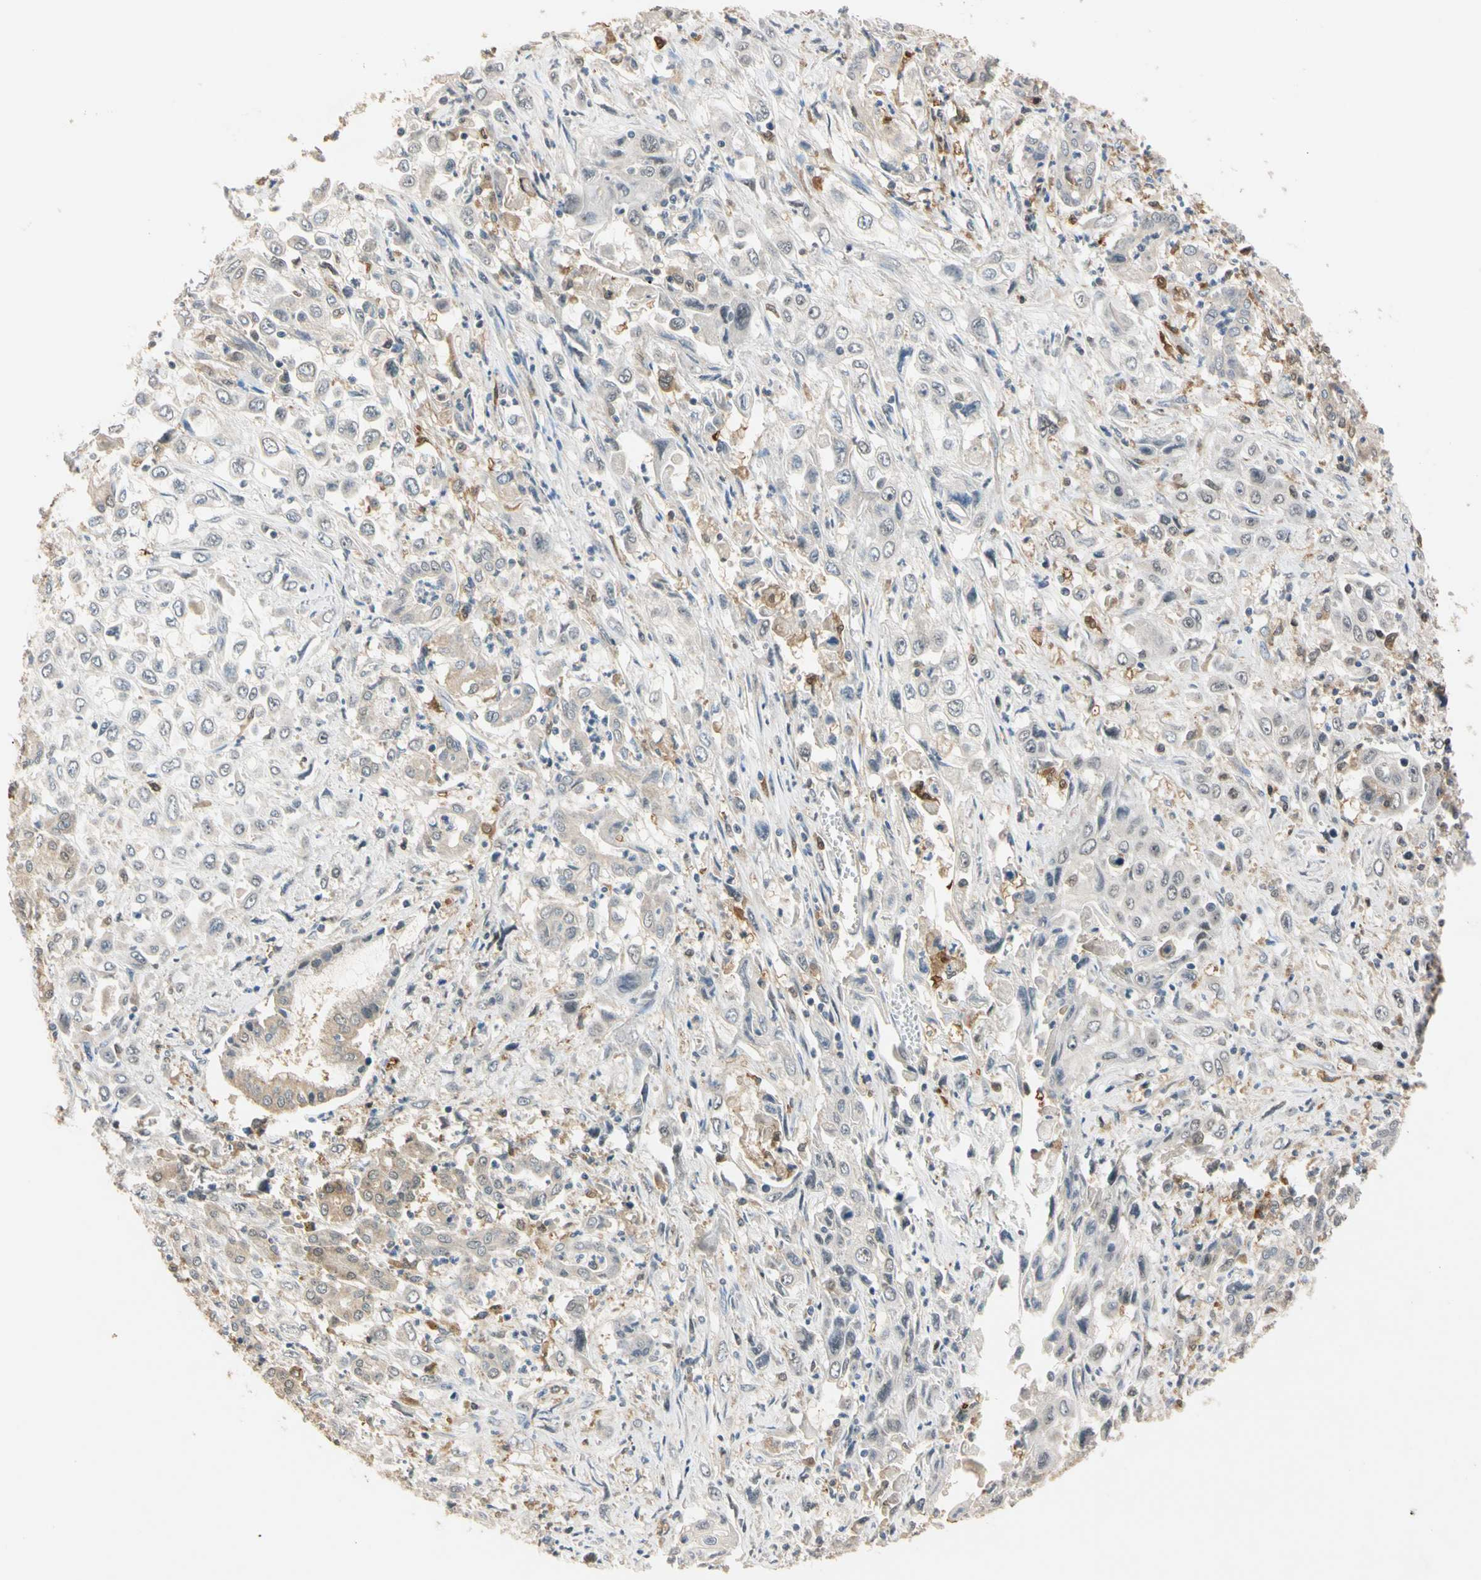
{"staining": {"intensity": "weak", "quantity": "<25%", "location": "cytoplasmic/membranous,nuclear"}, "tissue": "pancreatic cancer", "cell_type": "Tumor cells", "image_type": "cancer", "snomed": [{"axis": "morphology", "description": "Adenocarcinoma, NOS"}, {"axis": "topography", "description": "Pancreas"}], "caption": "Image shows no significant protein expression in tumor cells of adenocarcinoma (pancreatic).", "gene": "RIOX2", "patient": {"sex": "male", "age": 70}}